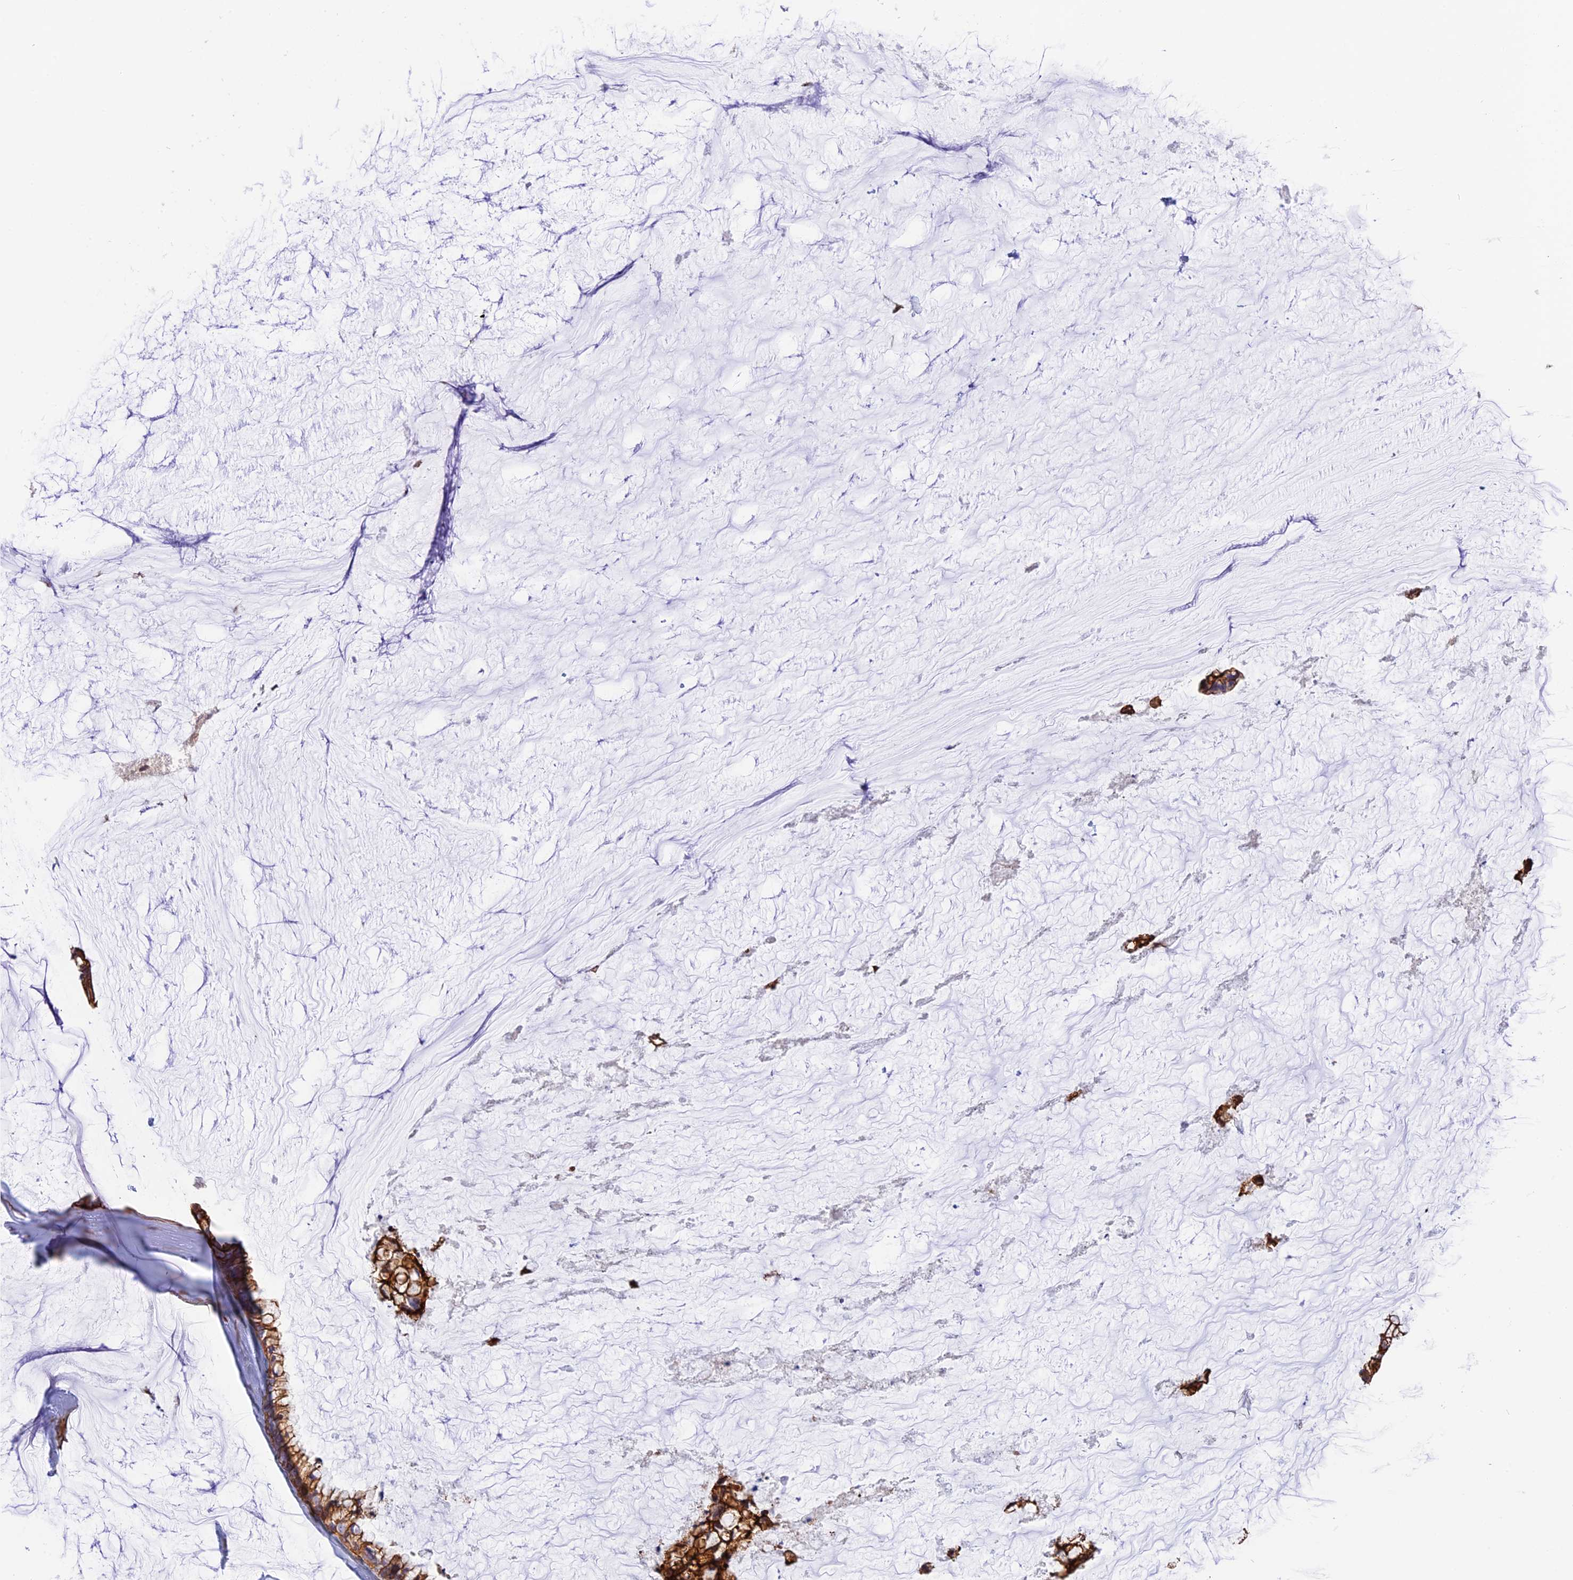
{"staining": {"intensity": "moderate", "quantity": ">75%", "location": "cytoplasmic/membranous"}, "tissue": "ovarian cancer", "cell_type": "Tumor cells", "image_type": "cancer", "snomed": [{"axis": "morphology", "description": "Cystadenocarcinoma, mucinous, NOS"}, {"axis": "topography", "description": "Ovary"}], "caption": "About >75% of tumor cells in ovarian cancer (mucinous cystadenocarcinoma) demonstrate moderate cytoplasmic/membranous protein positivity as visualized by brown immunohistochemical staining.", "gene": "R3HDM4", "patient": {"sex": "female", "age": 39}}